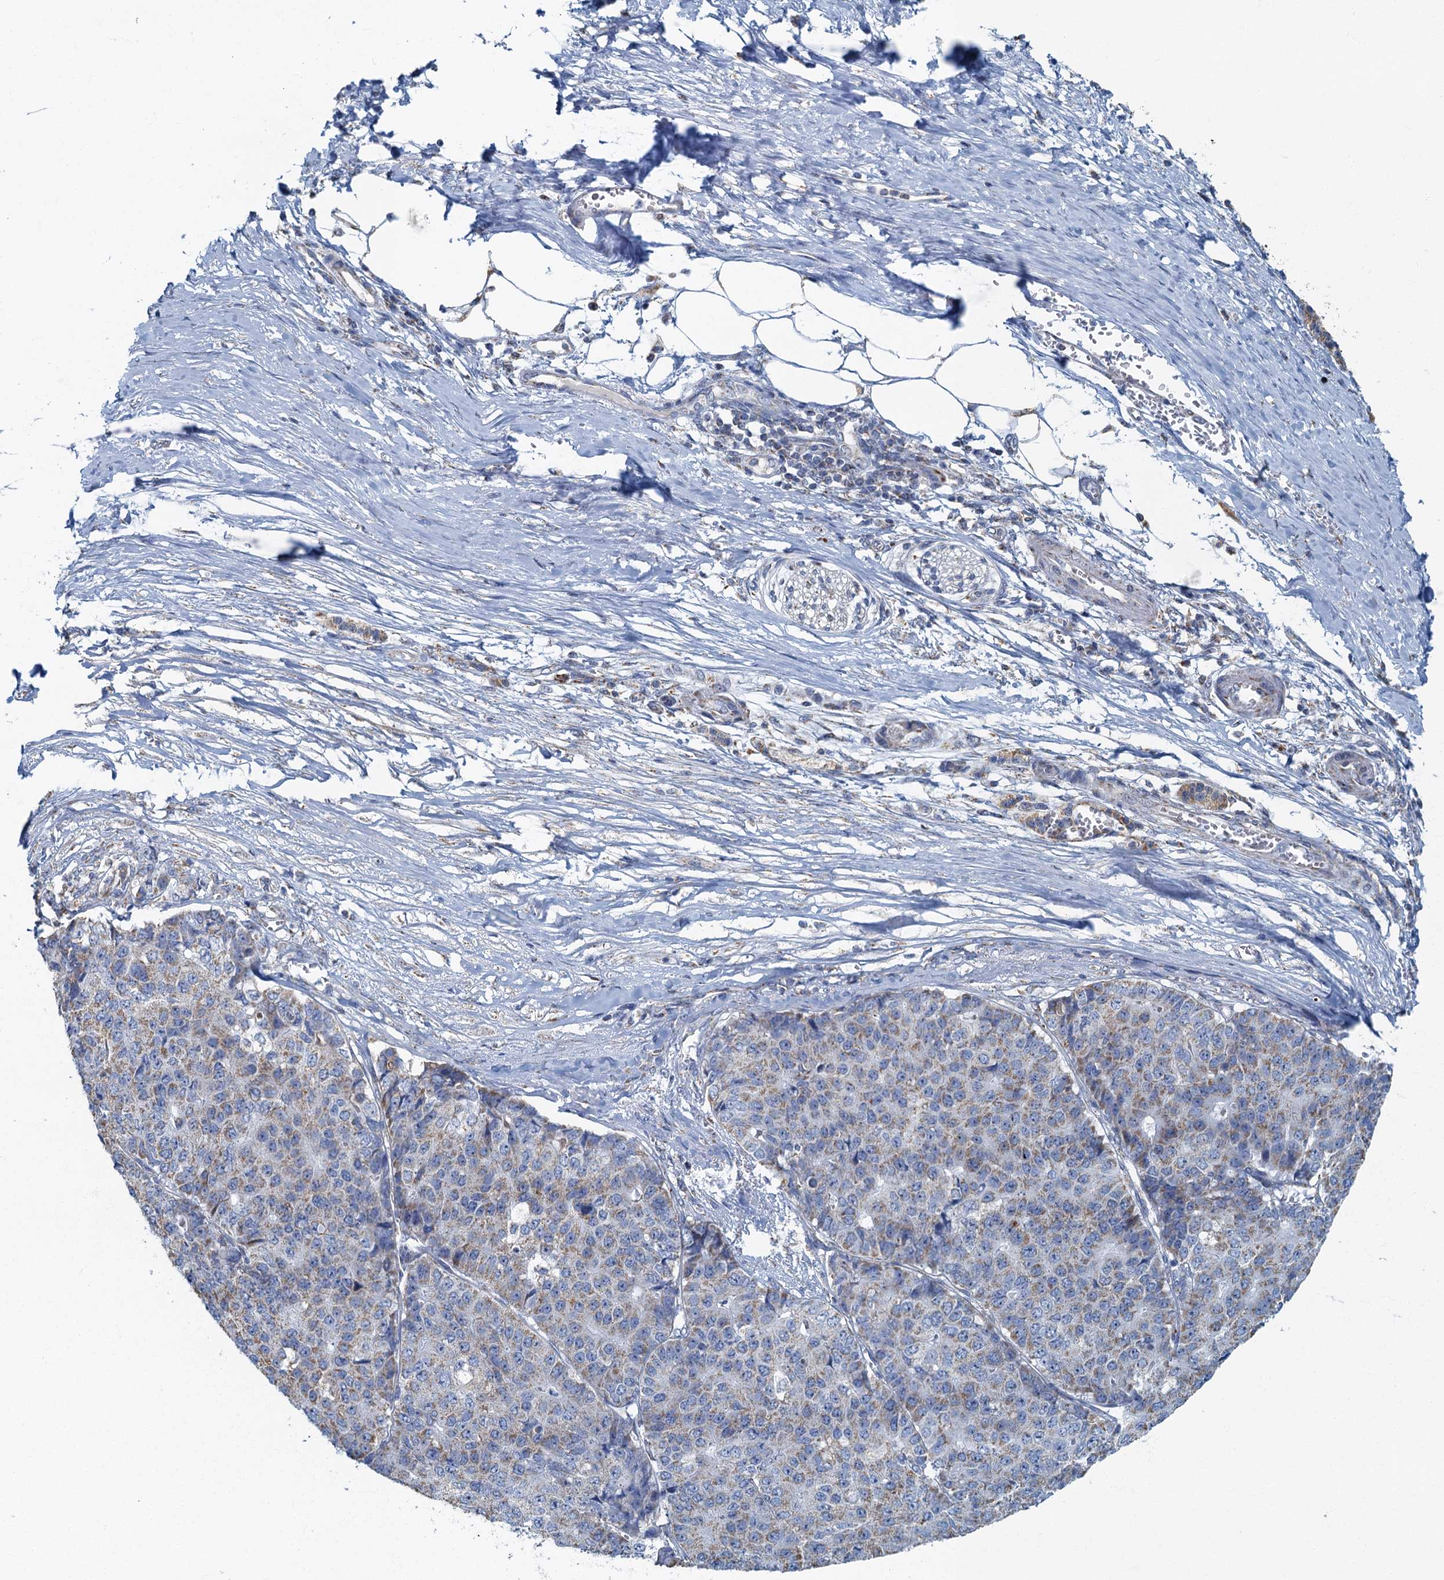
{"staining": {"intensity": "weak", "quantity": "25%-75%", "location": "cytoplasmic/membranous"}, "tissue": "pancreatic cancer", "cell_type": "Tumor cells", "image_type": "cancer", "snomed": [{"axis": "morphology", "description": "Adenocarcinoma, NOS"}, {"axis": "topography", "description": "Pancreas"}], "caption": "Pancreatic cancer (adenocarcinoma) stained with IHC demonstrates weak cytoplasmic/membranous positivity in about 25%-75% of tumor cells.", "gene": "RAD9B", "patient": {"sex": "male", "age": 50}}